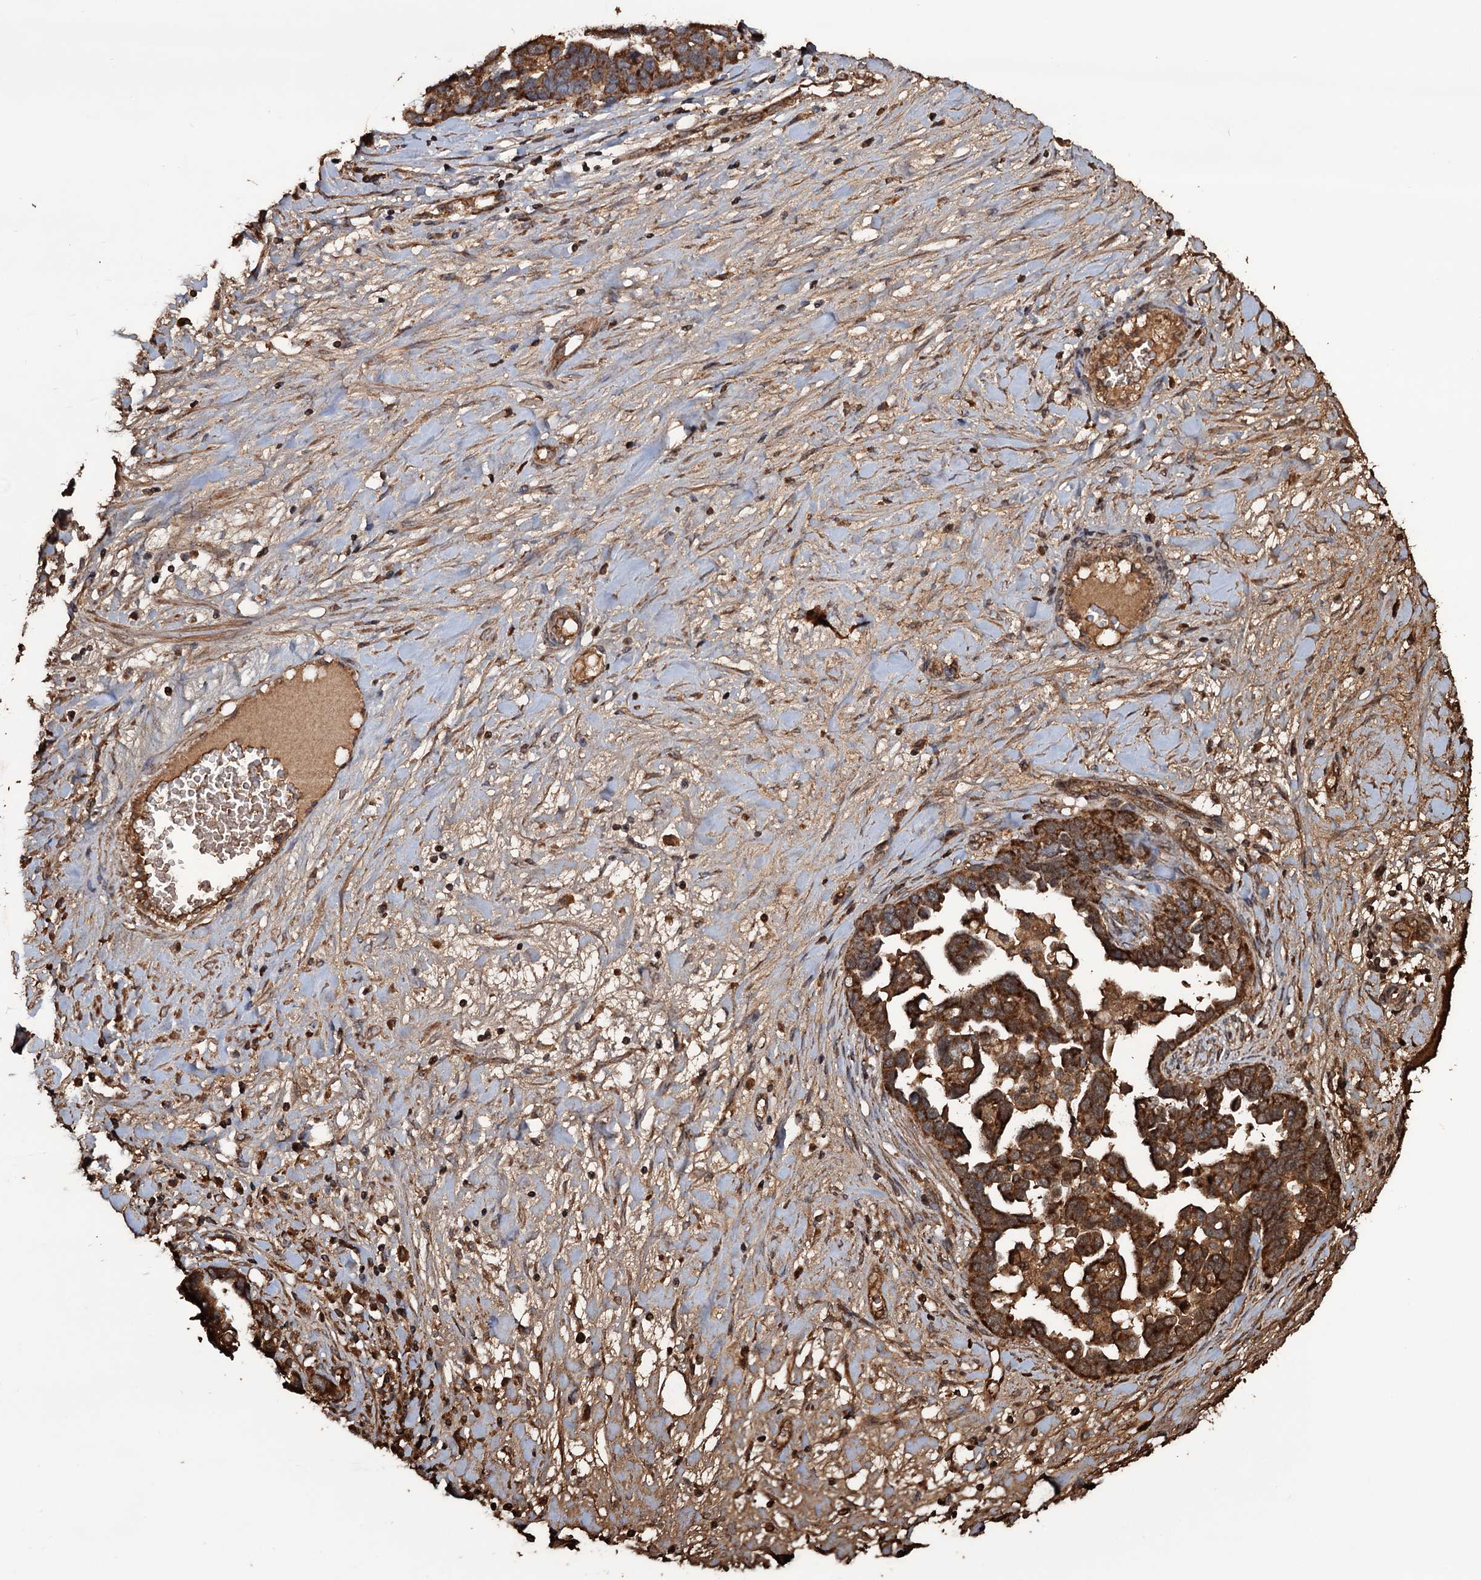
{"staining": {"intensity": "strong", "quantity": ">75%", "location": "cytoplasmic/membranous"}, "tissue": "ovarian cancer", "cell_type": "Tumor cells", "image_type": "cancer", "snomed": [{"axis": "morphology", "description": "Cystadenocarcinoma, serous, NOS"}, {"axis": "topography", "description": "Ovary"}], "caption": "Strong cytoplasmic/membranous staining is appreciated in about >75% of tumor cells in ovarian serous cystadenocarcinoma.", "gene": "MRPL42", "patient": {"sex": "female", "age": 54}}